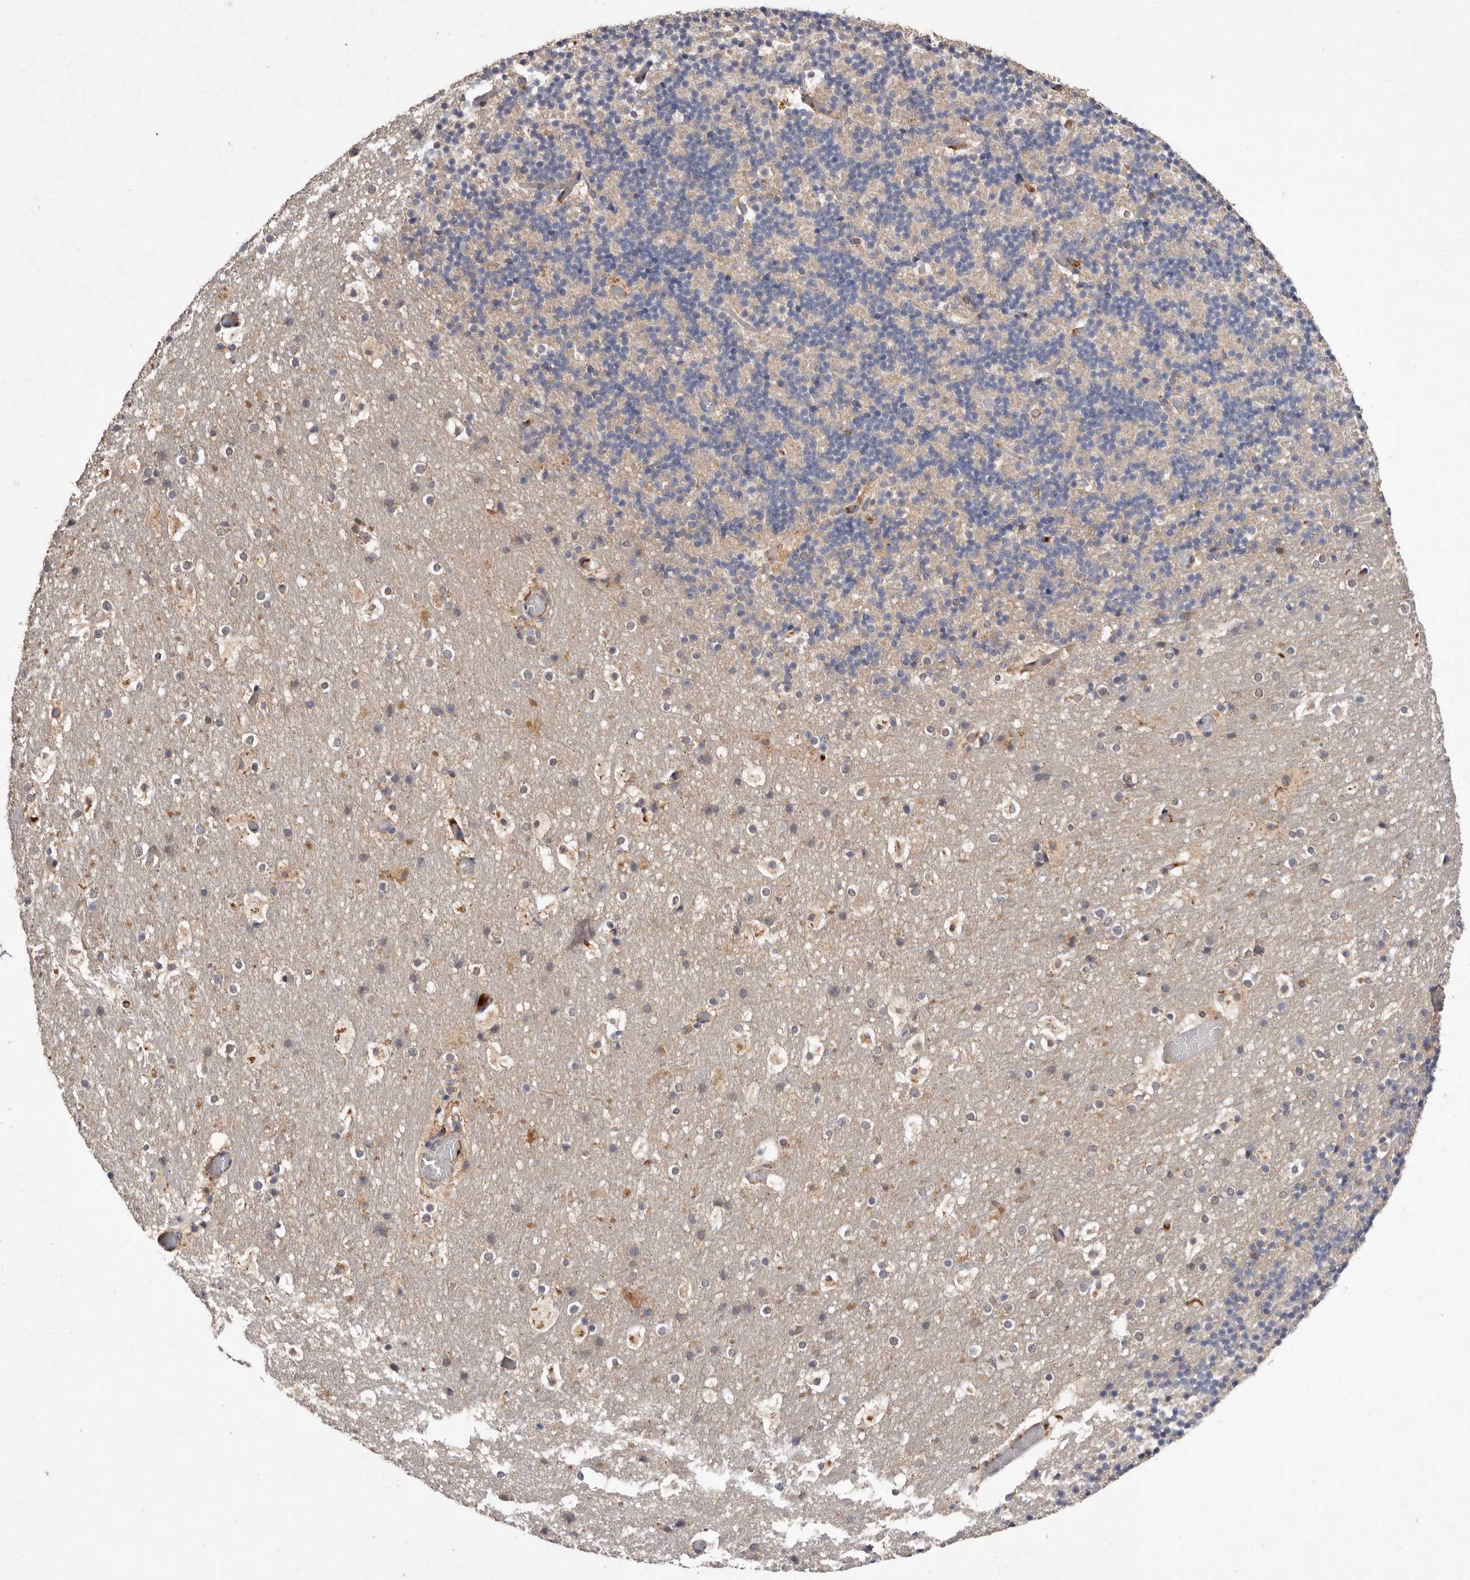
{"staining": {"intensity": "negative", "quantity": "none", "location": "none"}, "tissue": "cerebellum", "cell_type": "Cells in granular layer", "image_type": "normal", "snomed": [{"axis": "morphology", "description": "Normal tissue, NOS"}, {"axis": "topography", "description": "Cerebellum"}], "caption": "Immunohistochemistry micrograph of normal cerebellum: human cerebellum stained with DAB (3,3'-diaminobenzidine) displays no significant protein staining in cells in granular layer.", "gene": "EDEM1", "patient": {"sex": "male", "age": 57}}